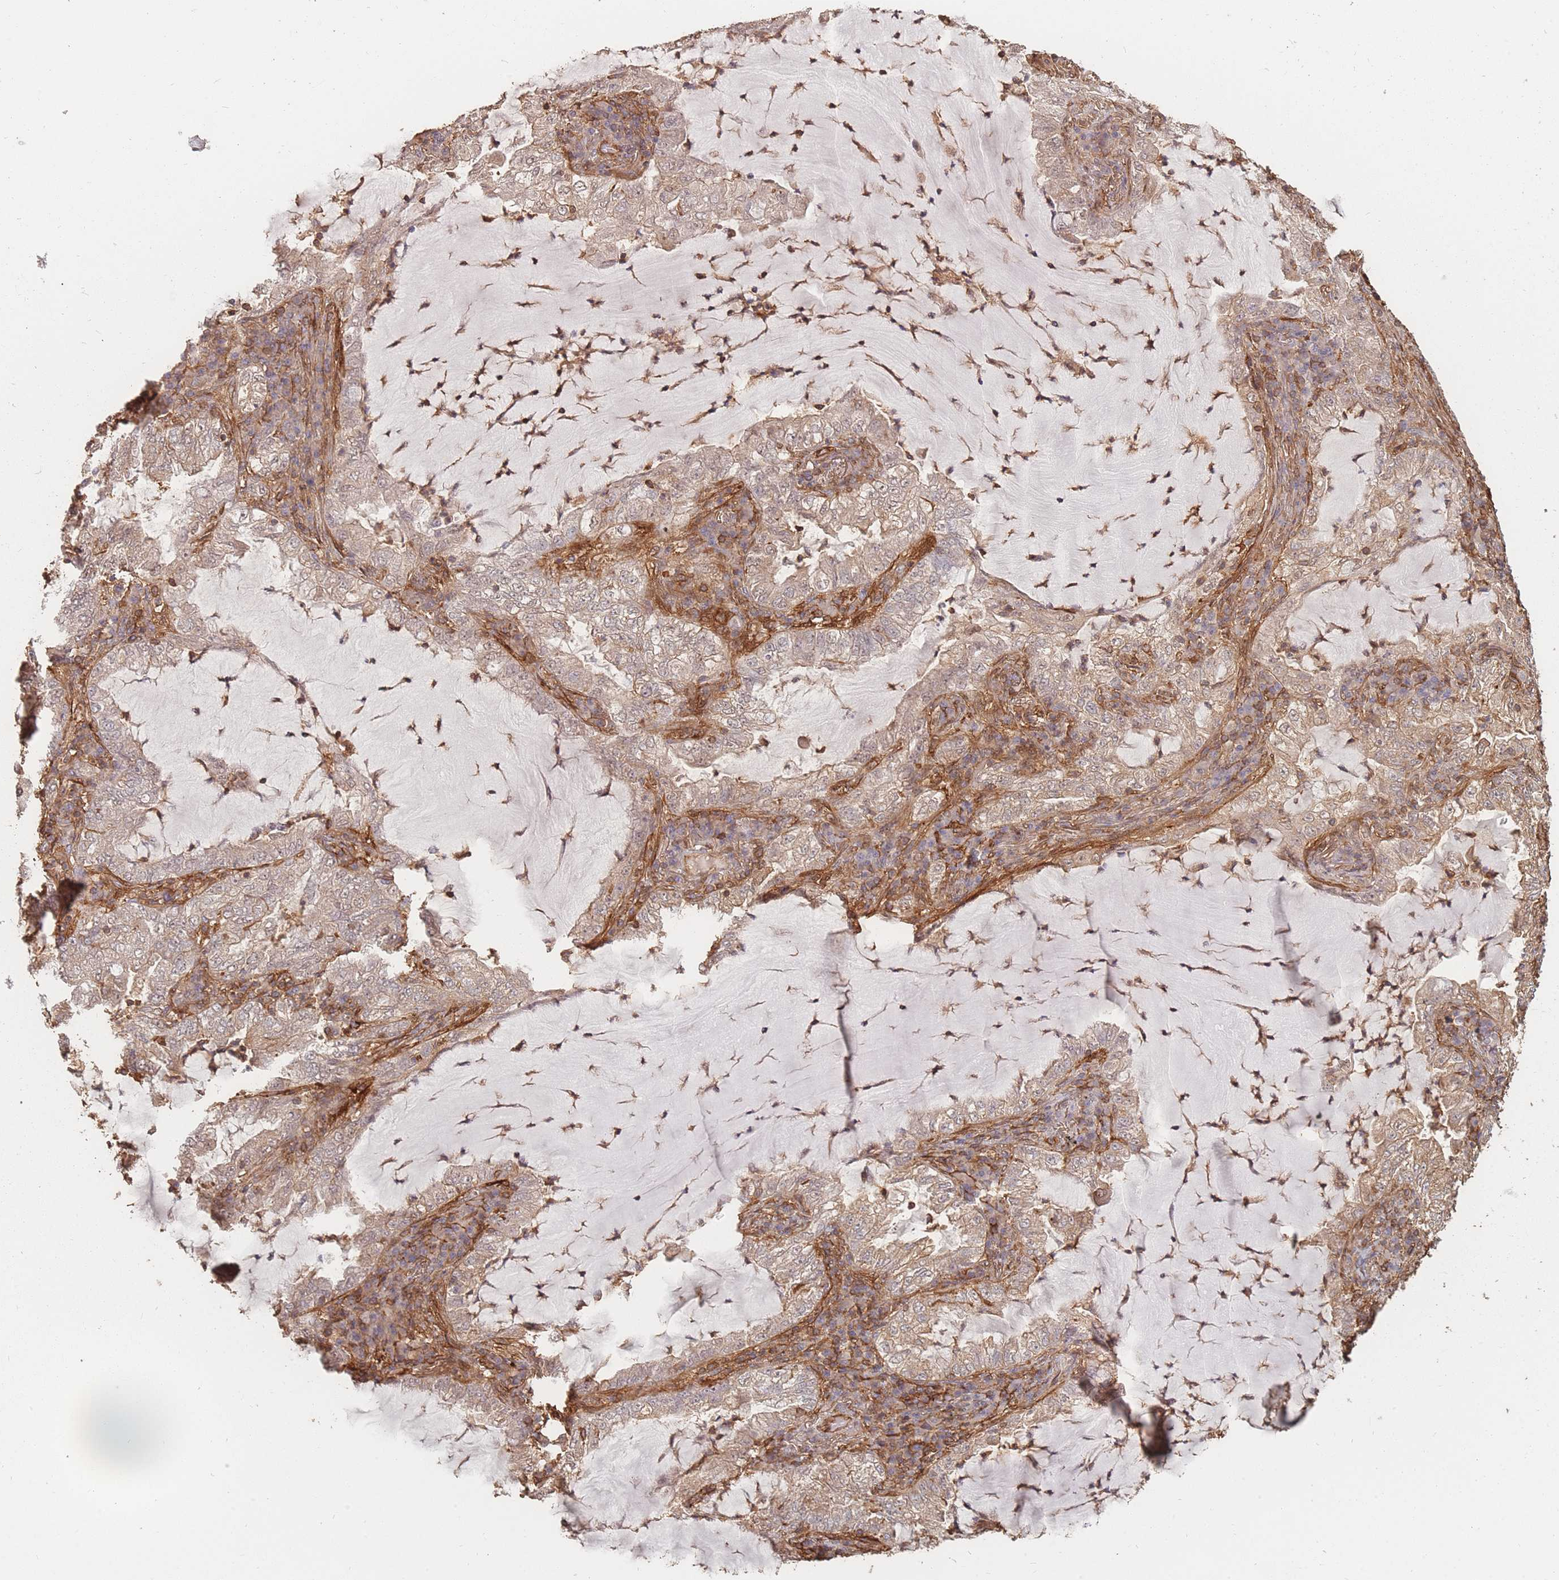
{"staining": {"intensity": "weak", "quantity": ">75%", "location": "cytoplasmic/membranous"}, "tissue": "lung cancer", "cell_type": "Tumor cells", "image_type": "cancer", "snomed": [{"axis": "morphology", "description": "Adenocarcinoma, NOS"}, {"axis": "topography", "description": "Lung"}], "caption": "The micrograph displays immunohistochemical staining of adenocarcinoma (lung). There is weak cytoplasmic/membranous positivity is appreciated in about >75% of tumor cells. (DAB (3,3'-diaminobenzidine) IHC with brightfield microscopy, high magnification).", "gene": "PLS3", "patient": {"sex": "female", "age": 73}}